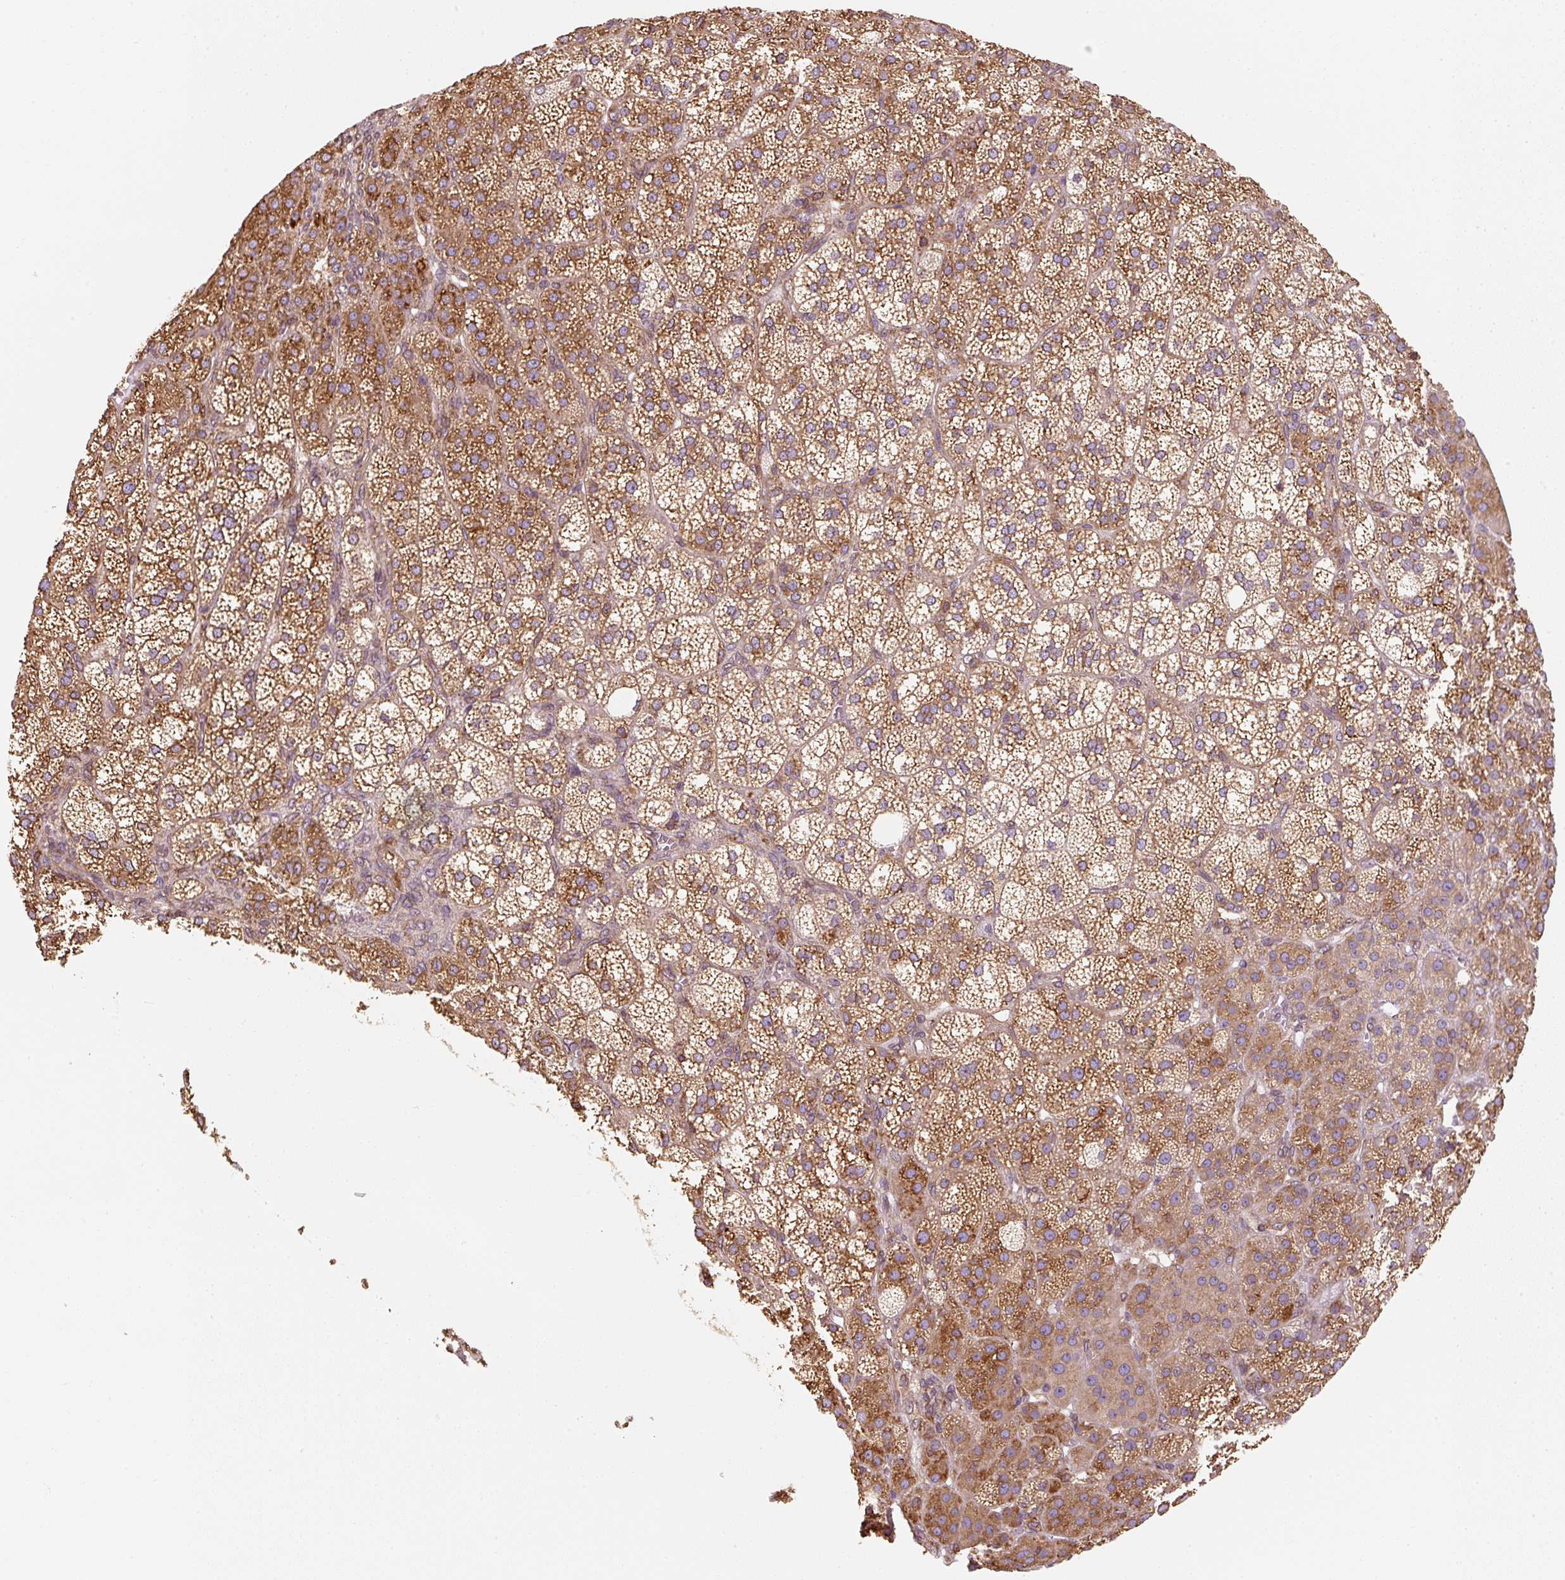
{"staining": {"intensity": "moderate", "quantity": ">75%", "location": "cytoplasmic/membranous"}, "tissue": "adrenal gland", "cell_type": "Glandular cells", "image_type": "normal", "snomed": [{"axis": "morphology", "description": "Normal tissue, NOS"}, {"axis": "topography", "description": "Adrenal gland"}], "caption": "Approximately >75% of glandular cells in benign adrenal gland exhibit moderate cytoplasmic/membranous protein staining as visualized by brown immunohistochemical staining.", "gene": "PRKCSH", "patient": {"sex": "female", "age": 60}}